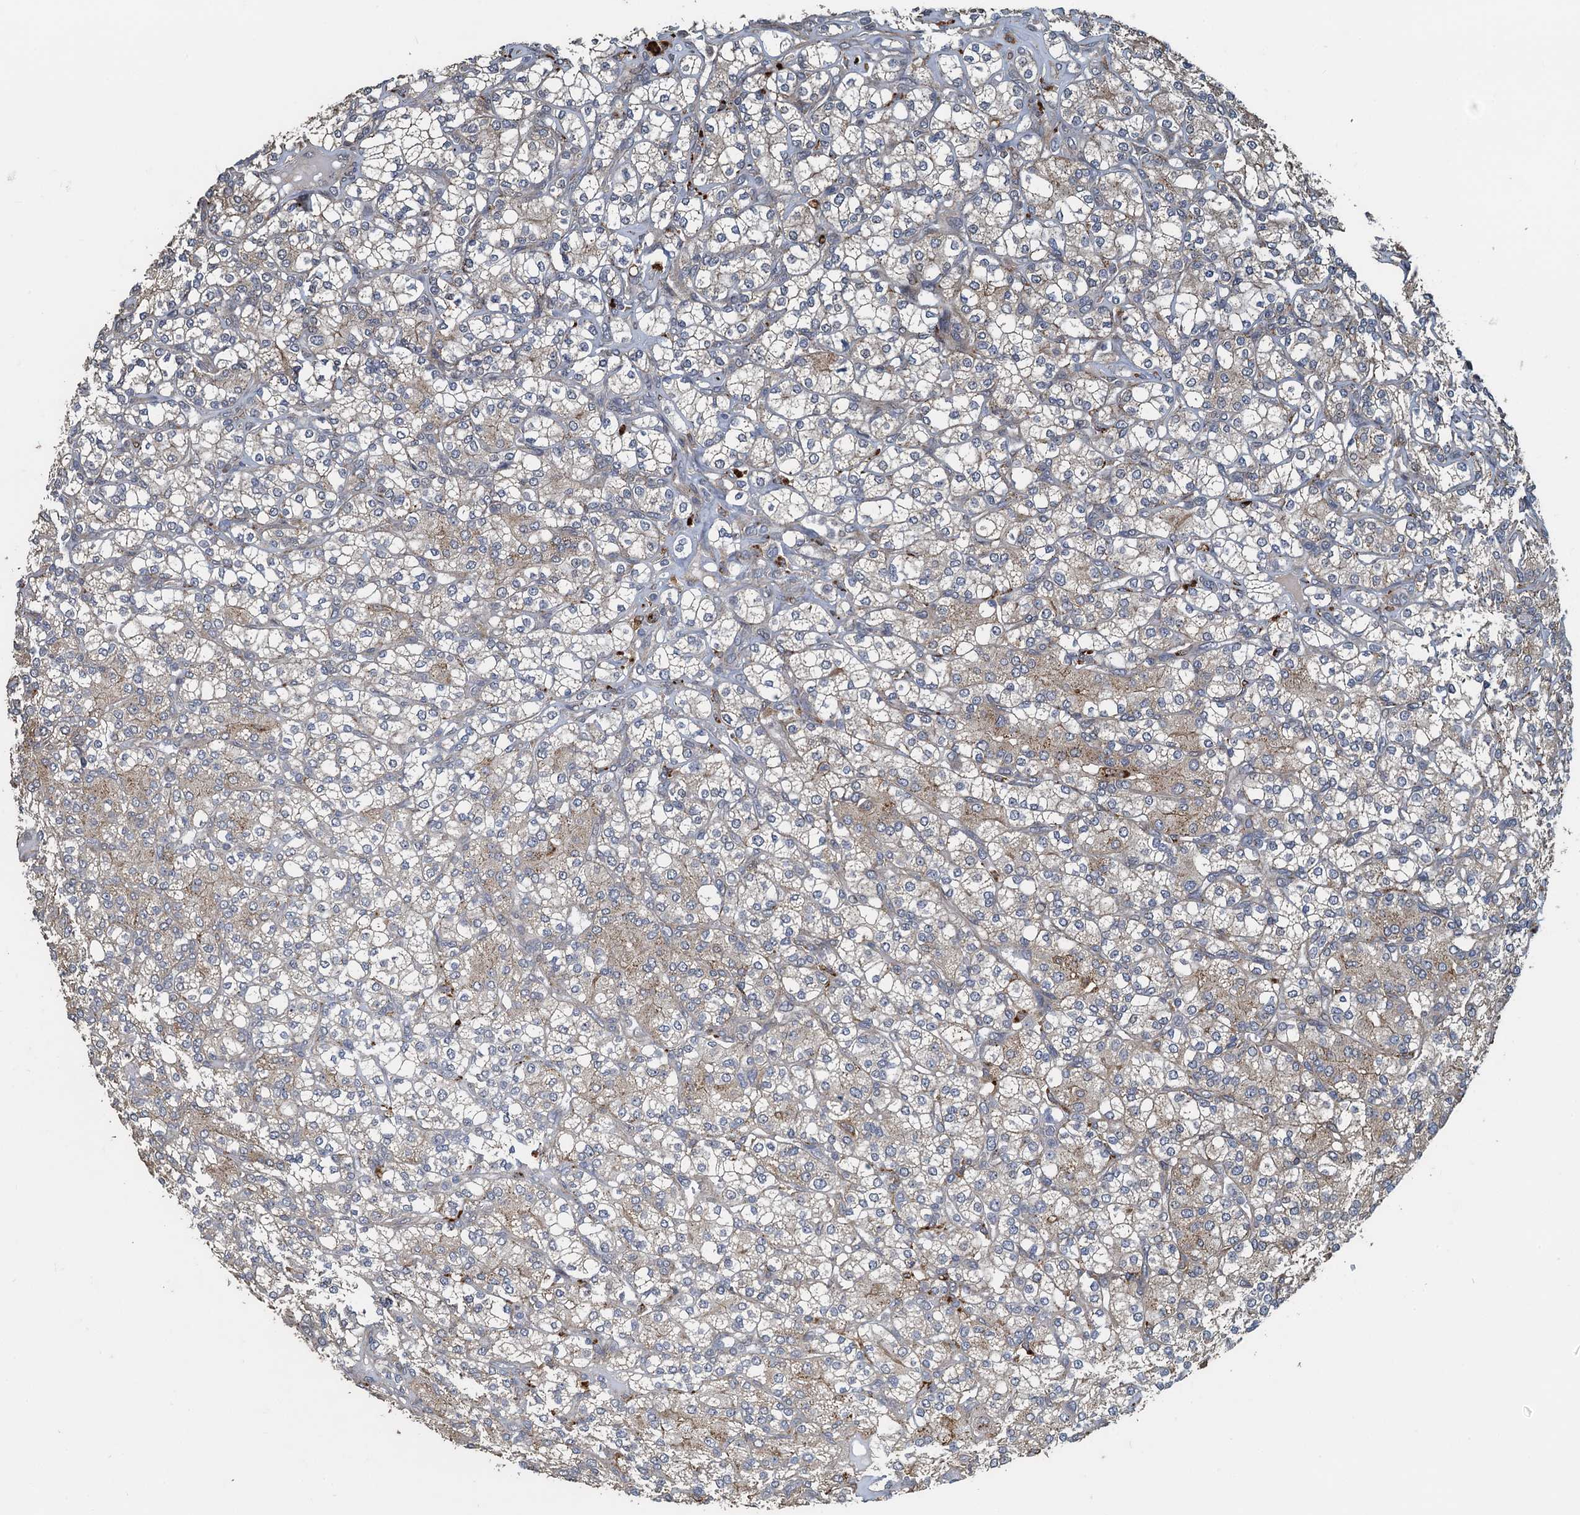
{"staining": {"intensity": "weak", "quantity": "<25%", "location": "cytoplasmic/membranous"}, "tissue": "renal cancer", "cell_type": "Tumor cells", "image_type": "cancer", "snomed": [{"axis": "morphology", "description": "Adenocarcinoma, NOS"}, {"axis": "topography", "description": "Kidney"}], "caption": "An immunohistochemistry (IHC) histopathology image of adenocarcinoma (renal) is shown. There is no staining in tumor cells of adenocarcinoma (renal). The staining is performed using DAB (3,3'-diaminobenzidine) brown chromogen with nuclei counter-stained in using hematoxylin.", "gene": "AGRN", "patient": {"sex": "male", "age": 77}}